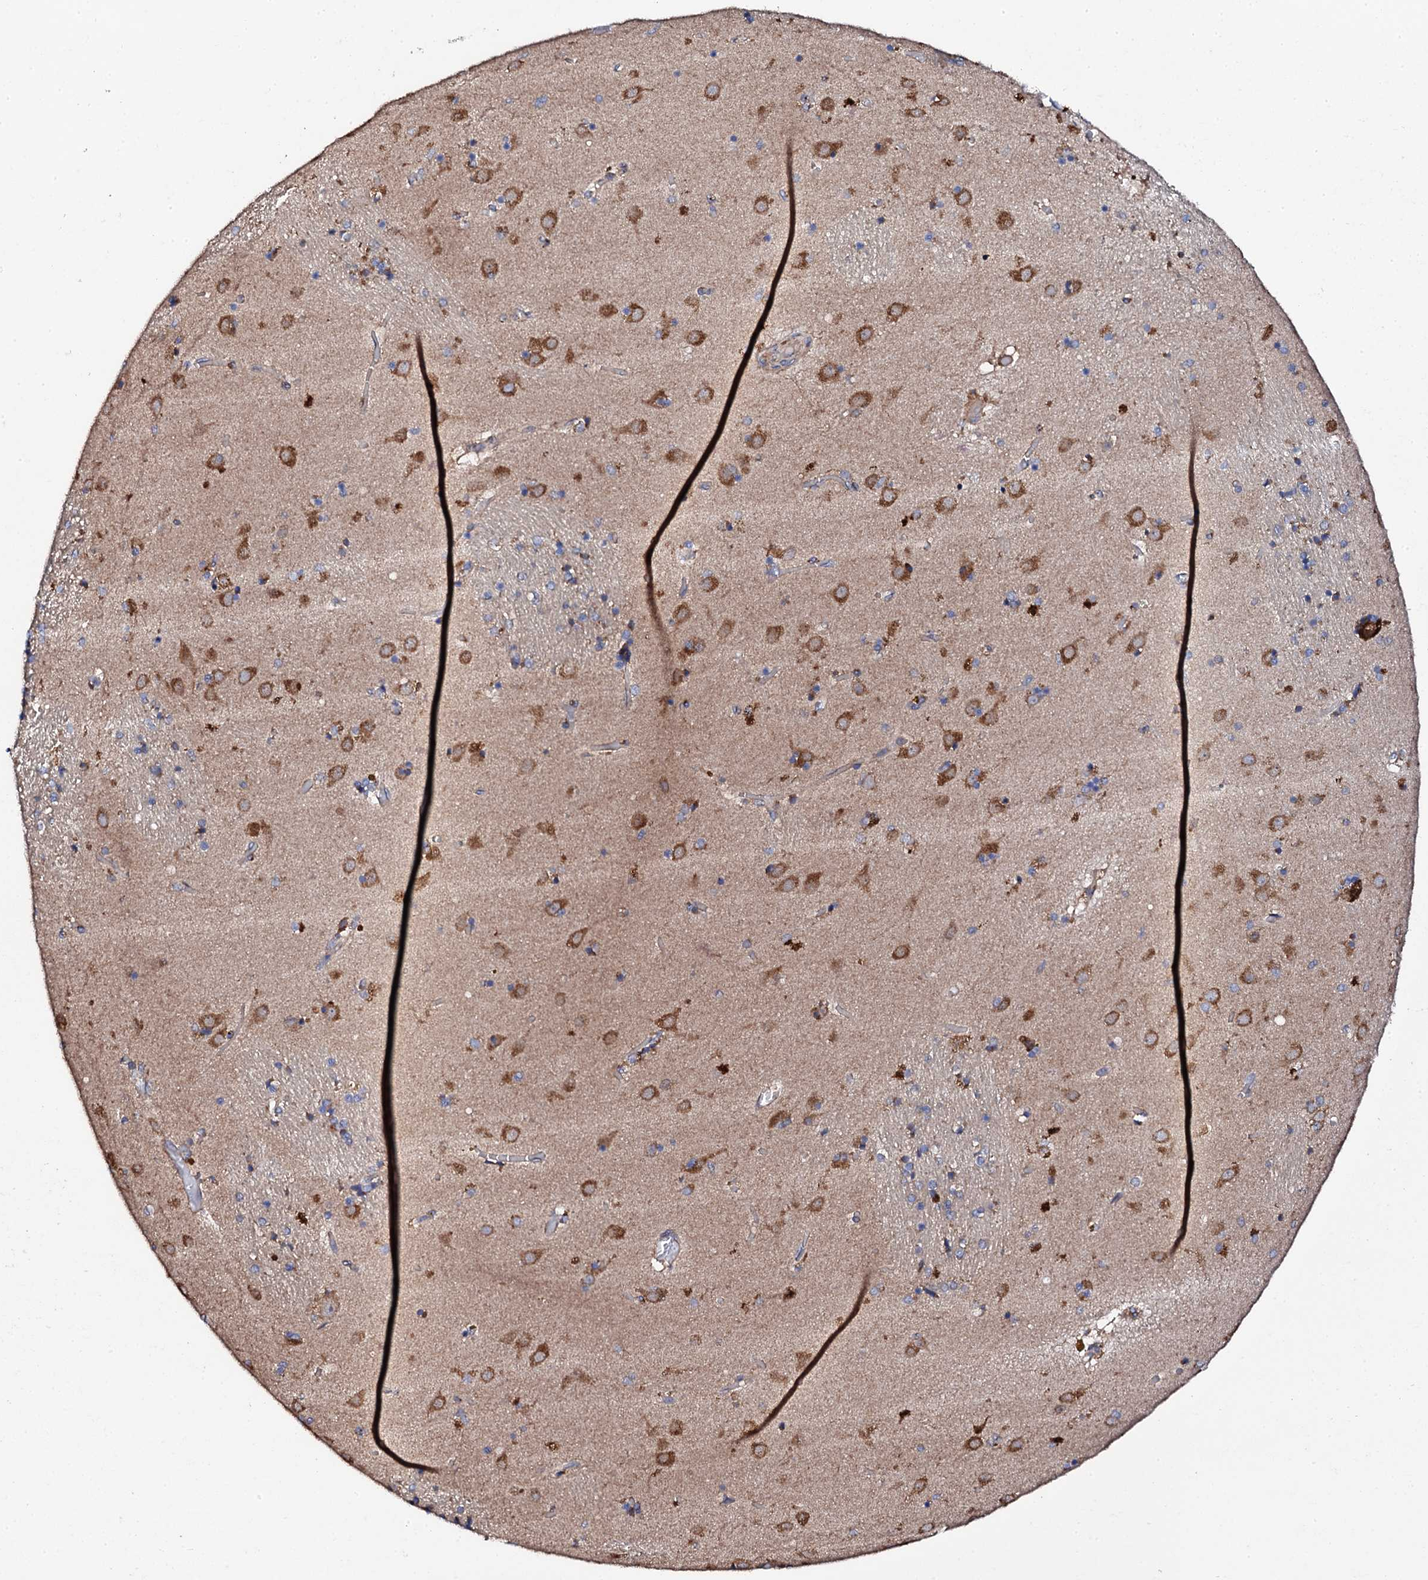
{"staining": {"intensity": "moderate", "quantity": "<25%", "location": "cytoplasmic/membranous"}, "tissue": "caudate", "cell_type": "Glial cells", "image_type": "normal", "snomed": [{"axis": "morphology", "description": "Normal tissue, NOS"}, {"axis": "topography", "description": "Lateral ventricle wall"}], "caption": "Immunohistochemical staining of normal human caudate displays low levels of moderate cytoplasmic/membranous expression in approximately <25% of glial cells.", "gene": "LIPT2", "patient": {"sex": "male", "age": 70}}